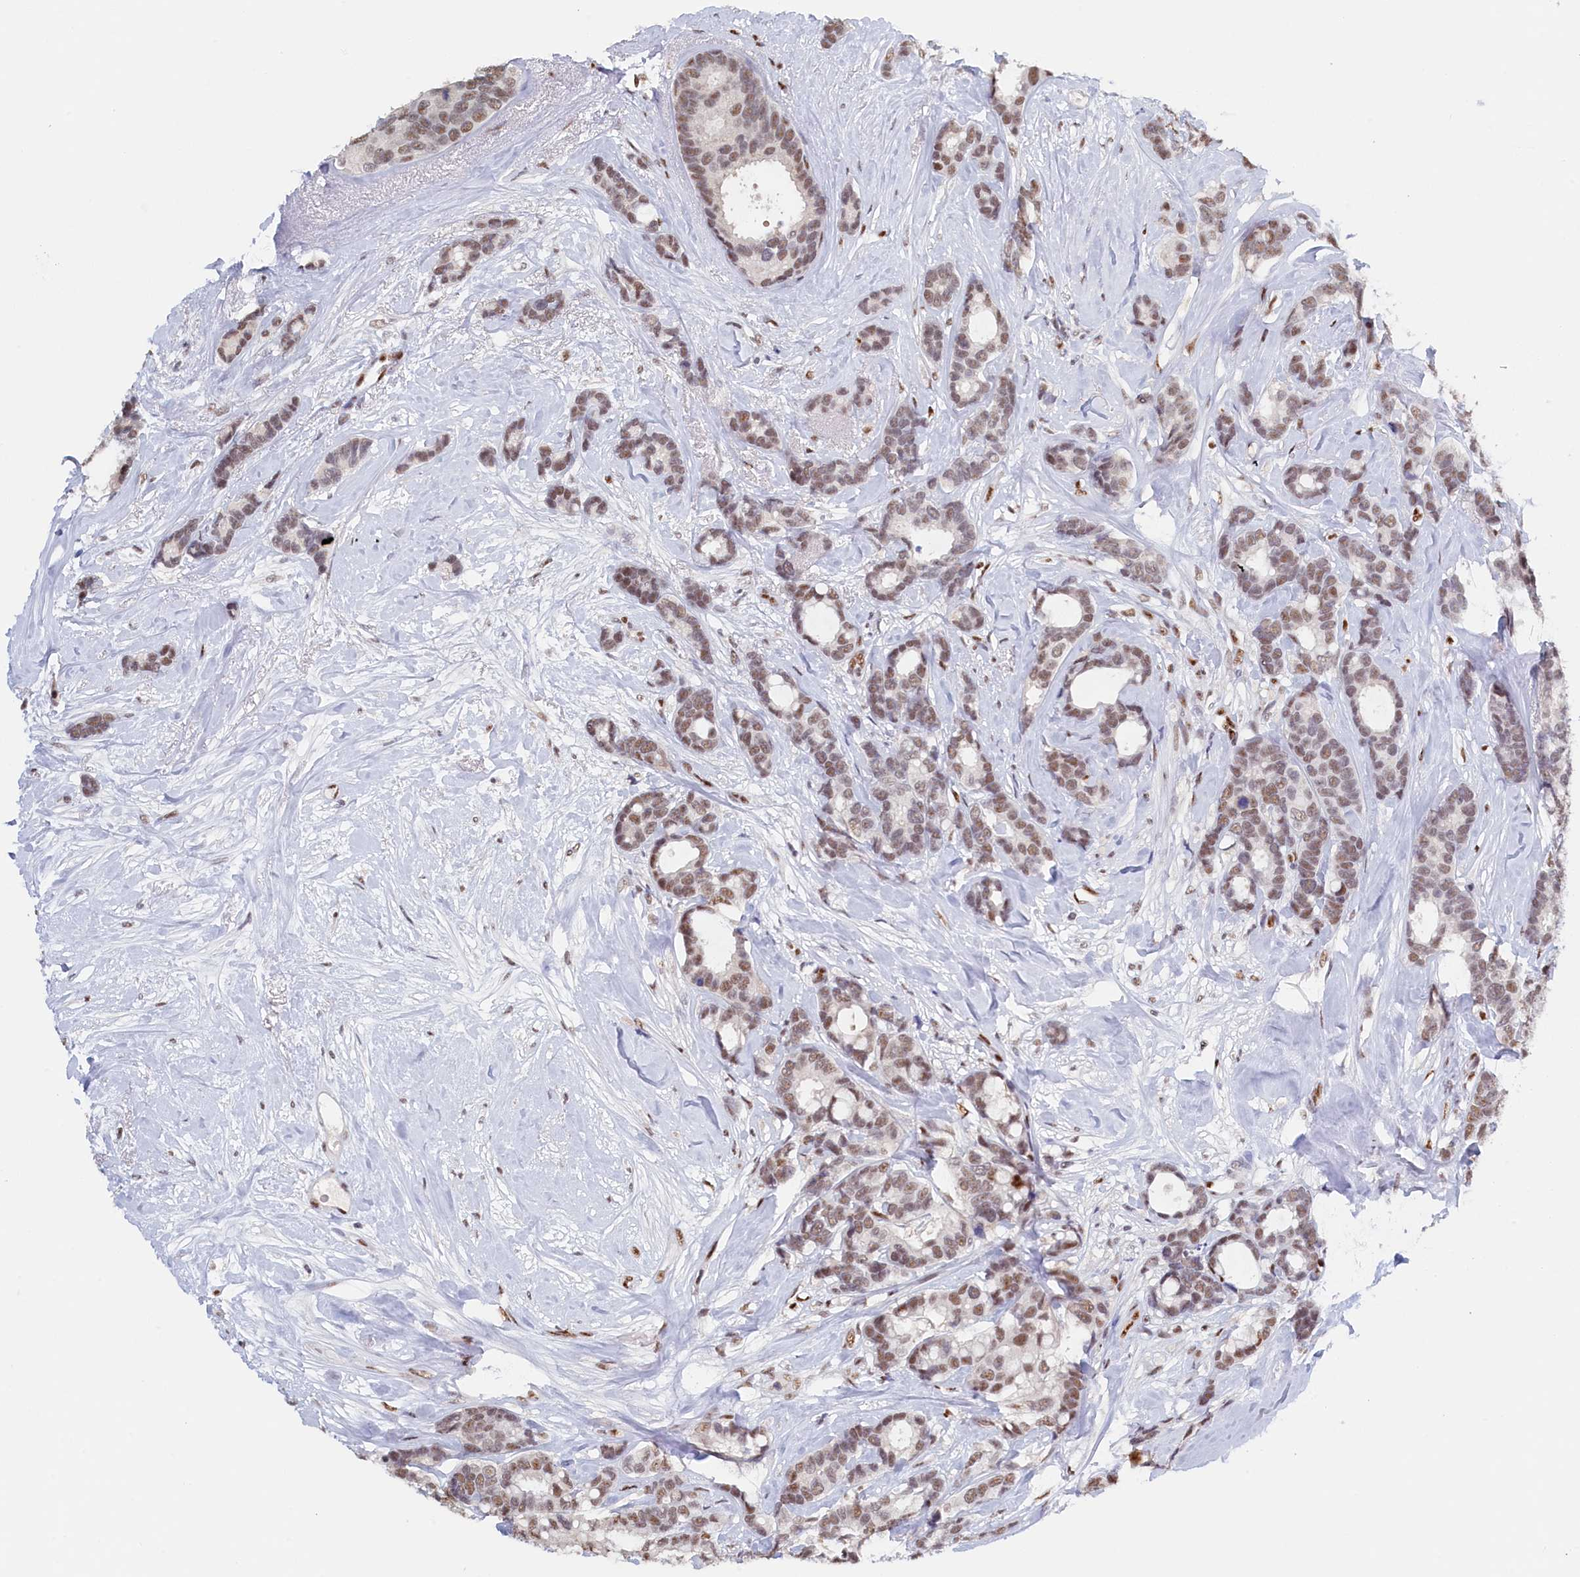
{"staining": {"intensity": "moderate", "quantity": "25%-75%", "location": "nuclear"}, "tissue": "breast cancer", "cell_type": "Tumor cells", "image_type": "cancer", "snomed": [{"axis": "morphology", "description": "Duct carcinoma"}, {"axis": "topography", "description": "Breast"}], "caption": "Brown immunohistochemical staining in human breast cancer reveals moderate nuclear positivity in about 25%-75% of tumor cells. The staining was performed using DAB, with brown indicating positive protein expression. Nuclei are stained blue with hematoxylin.", "gene": "MOSPD3", "patient": {"sex": "female", "age": 87}}